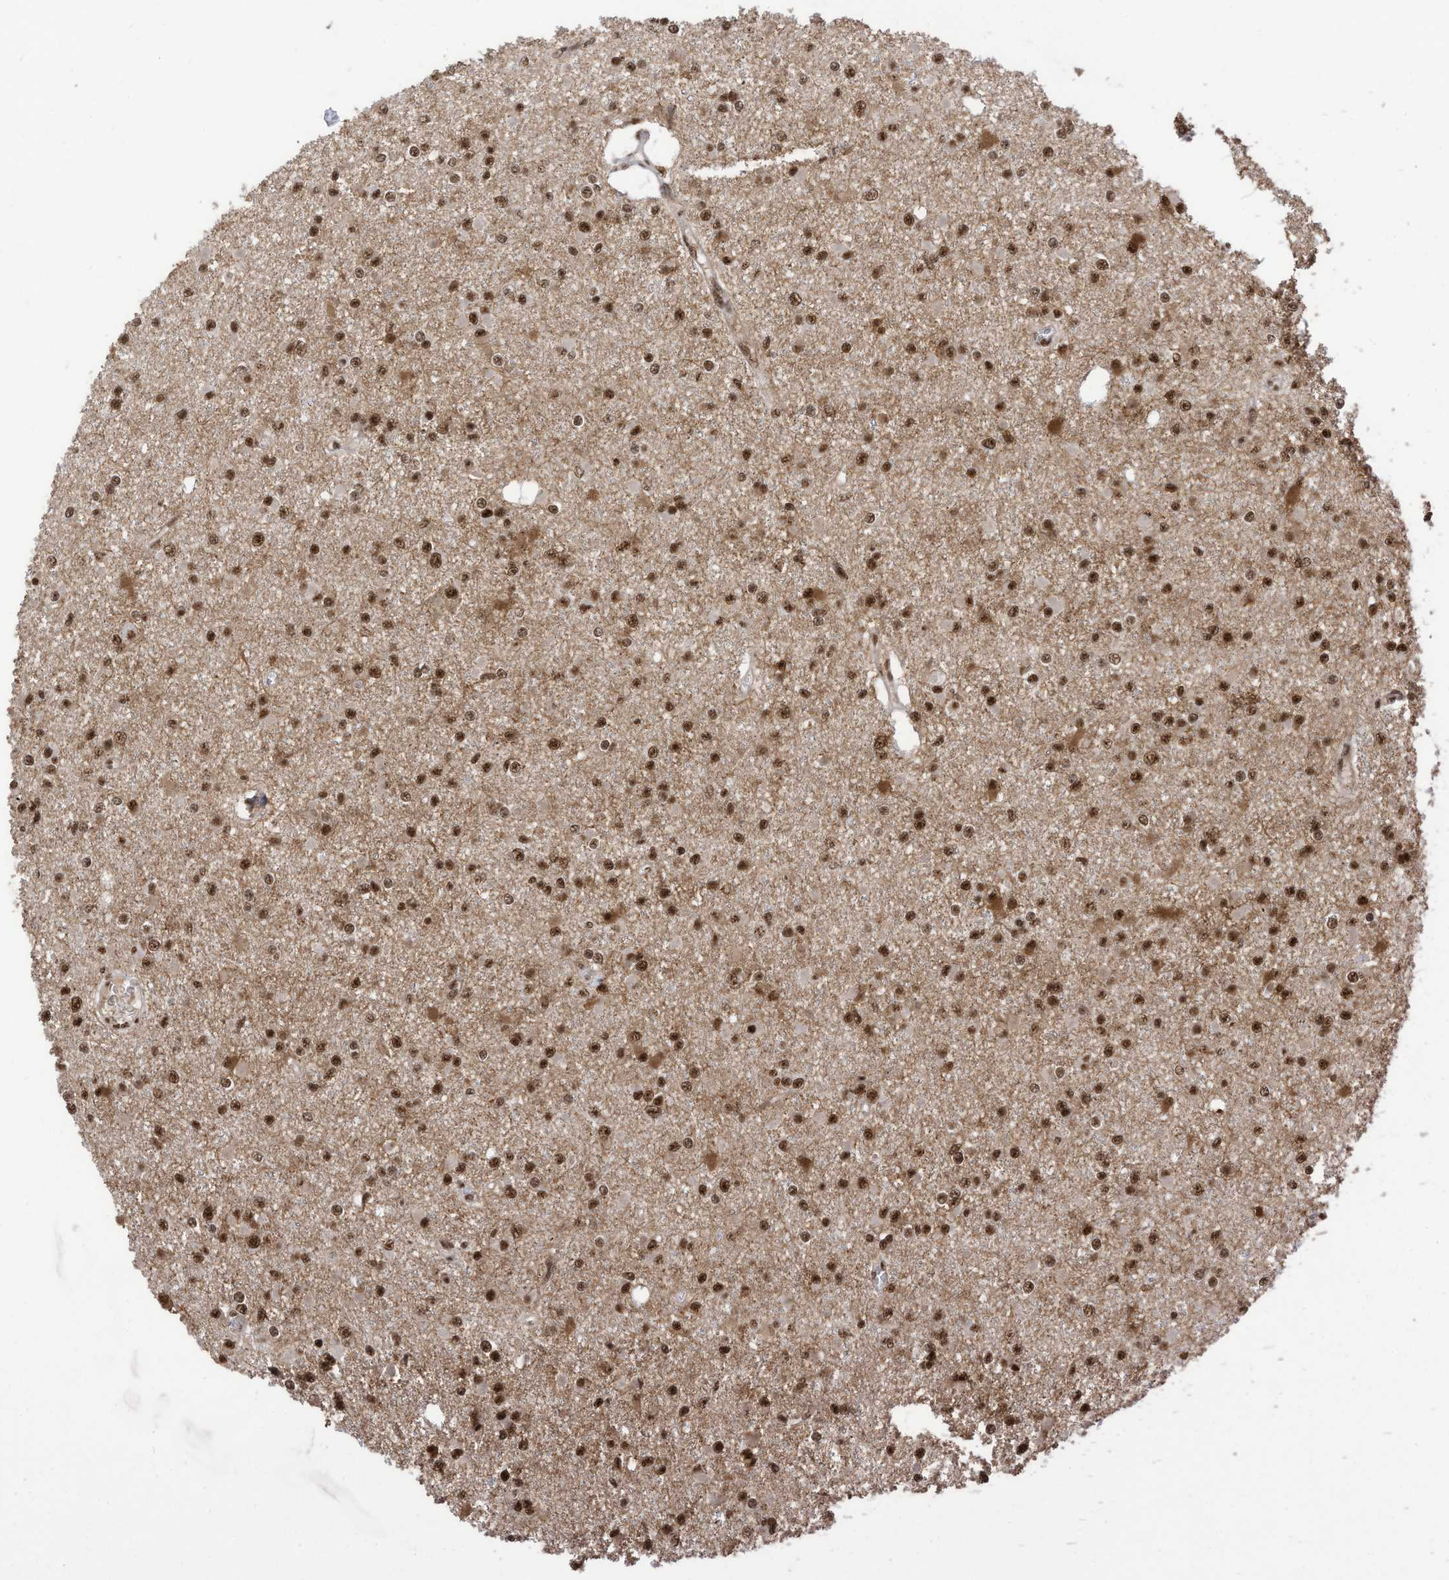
{"staining": {"intensity": "moderate", "quantity": ">75%", "location": "nuclear"}, "tissue": "glioma", "cell_type": "Tumor cells", "image_type": "cancer", "snomed": [{"axis": "morphology", "description": "Glioma, malignant, Low grade"}, {"axis": "topography", "description": "Brain"}], "caption": "This is an image of immunohistochemistry staining of low-grade glioma (malignant), which shows moderate staining in the nuclear of tumor cells.", "gene": "SF3A3", "patient": {"sex": "female", "age": 22}}